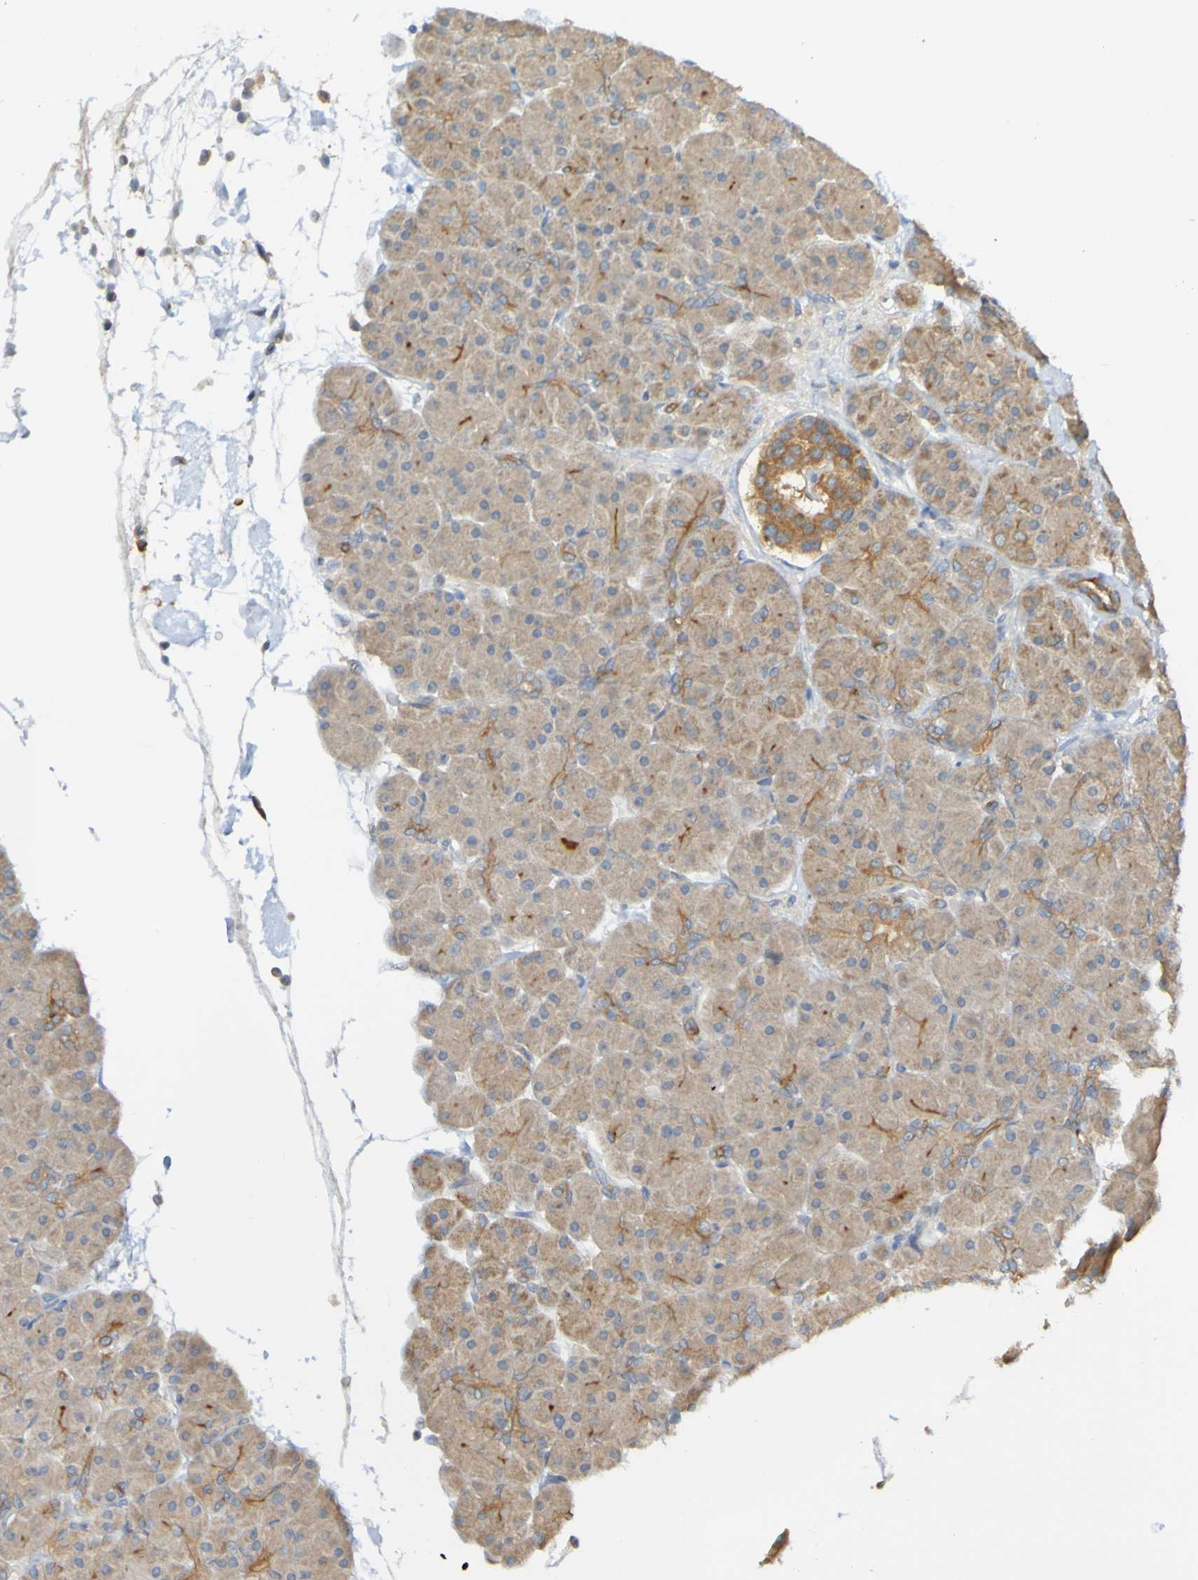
{"staining": {"intensity": "weak", "quantity": ">75%", "location": "cytoplasmic/membranous"}, "tissue": "pancreas", "cell_type": "Exocrine glandular cells", "image_type": "normal", "snomed": [{"axis": "morphology", "description": "Normal tissue, NOS"}, {"axis": "topography", "description": "Pancreas"}], "caption": "The immunohistochemical stain shows weak cytoplasmic/membranous positivity in exocrine glandular cells of normal pancreas. The protein is stained brown, and the nuclei are stained in blue (DAB IHC with brightfield microscopy, high magnification).", "gene": "NAV2", "patient": {"sex": "male", "age": 66}}